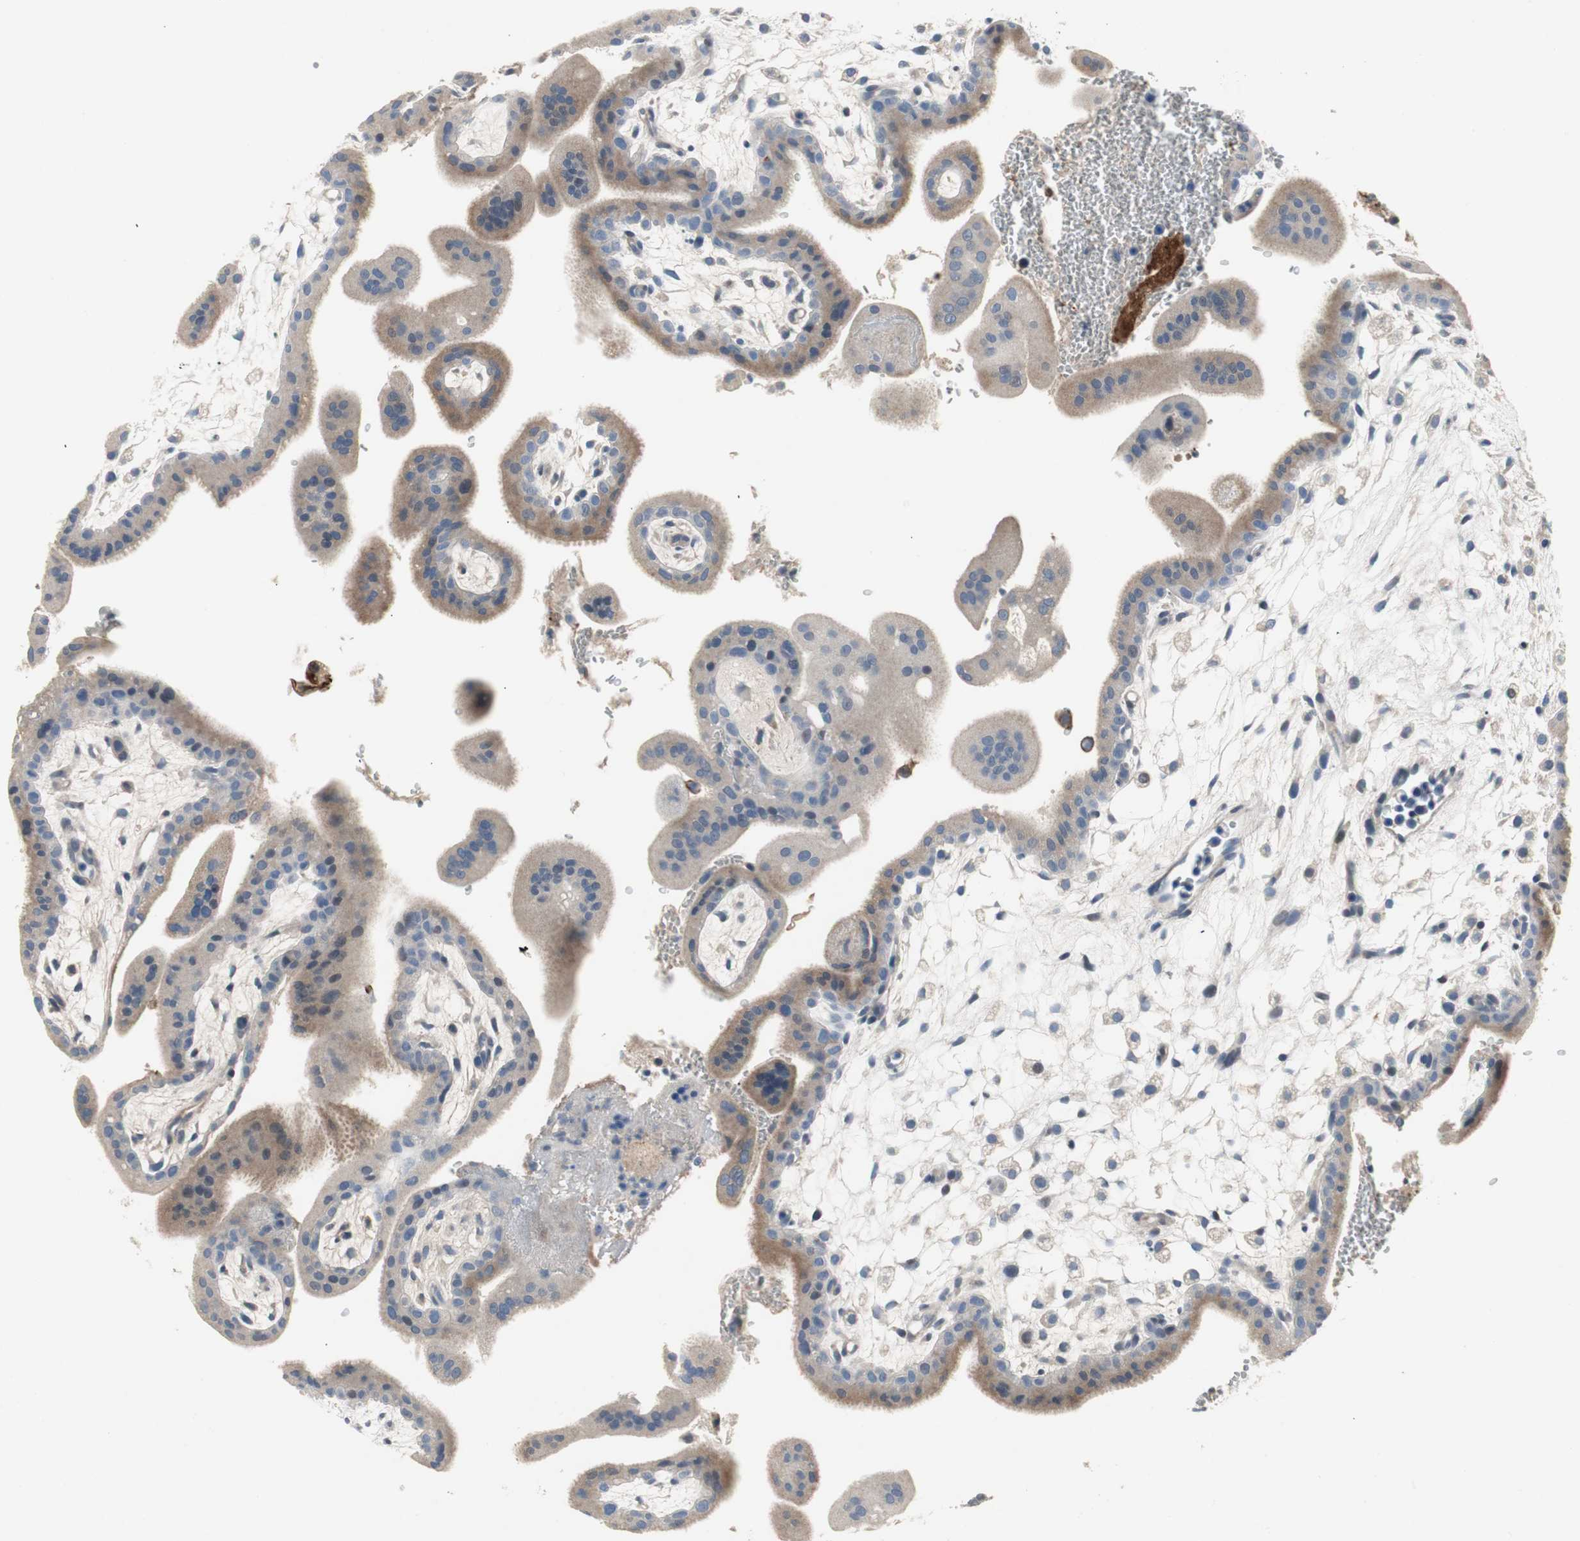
{"staining": {"intensity": "negative", "quantity": "none", "location": "none"}, "tissue": "placenta", "cell_type": "Decidual cells", "image_type": "normal", "snomed": [{"axis": "morphology", "description": "Normal tissue, NOS"}, {"axis": "topography", "description": "Placenta"}], "caption": "Immunohistochemical staining of normal placenta shows no significant staining in decidual cells.", "gene": "ALPL", "patient": {"sex": "female", "age": 35}}